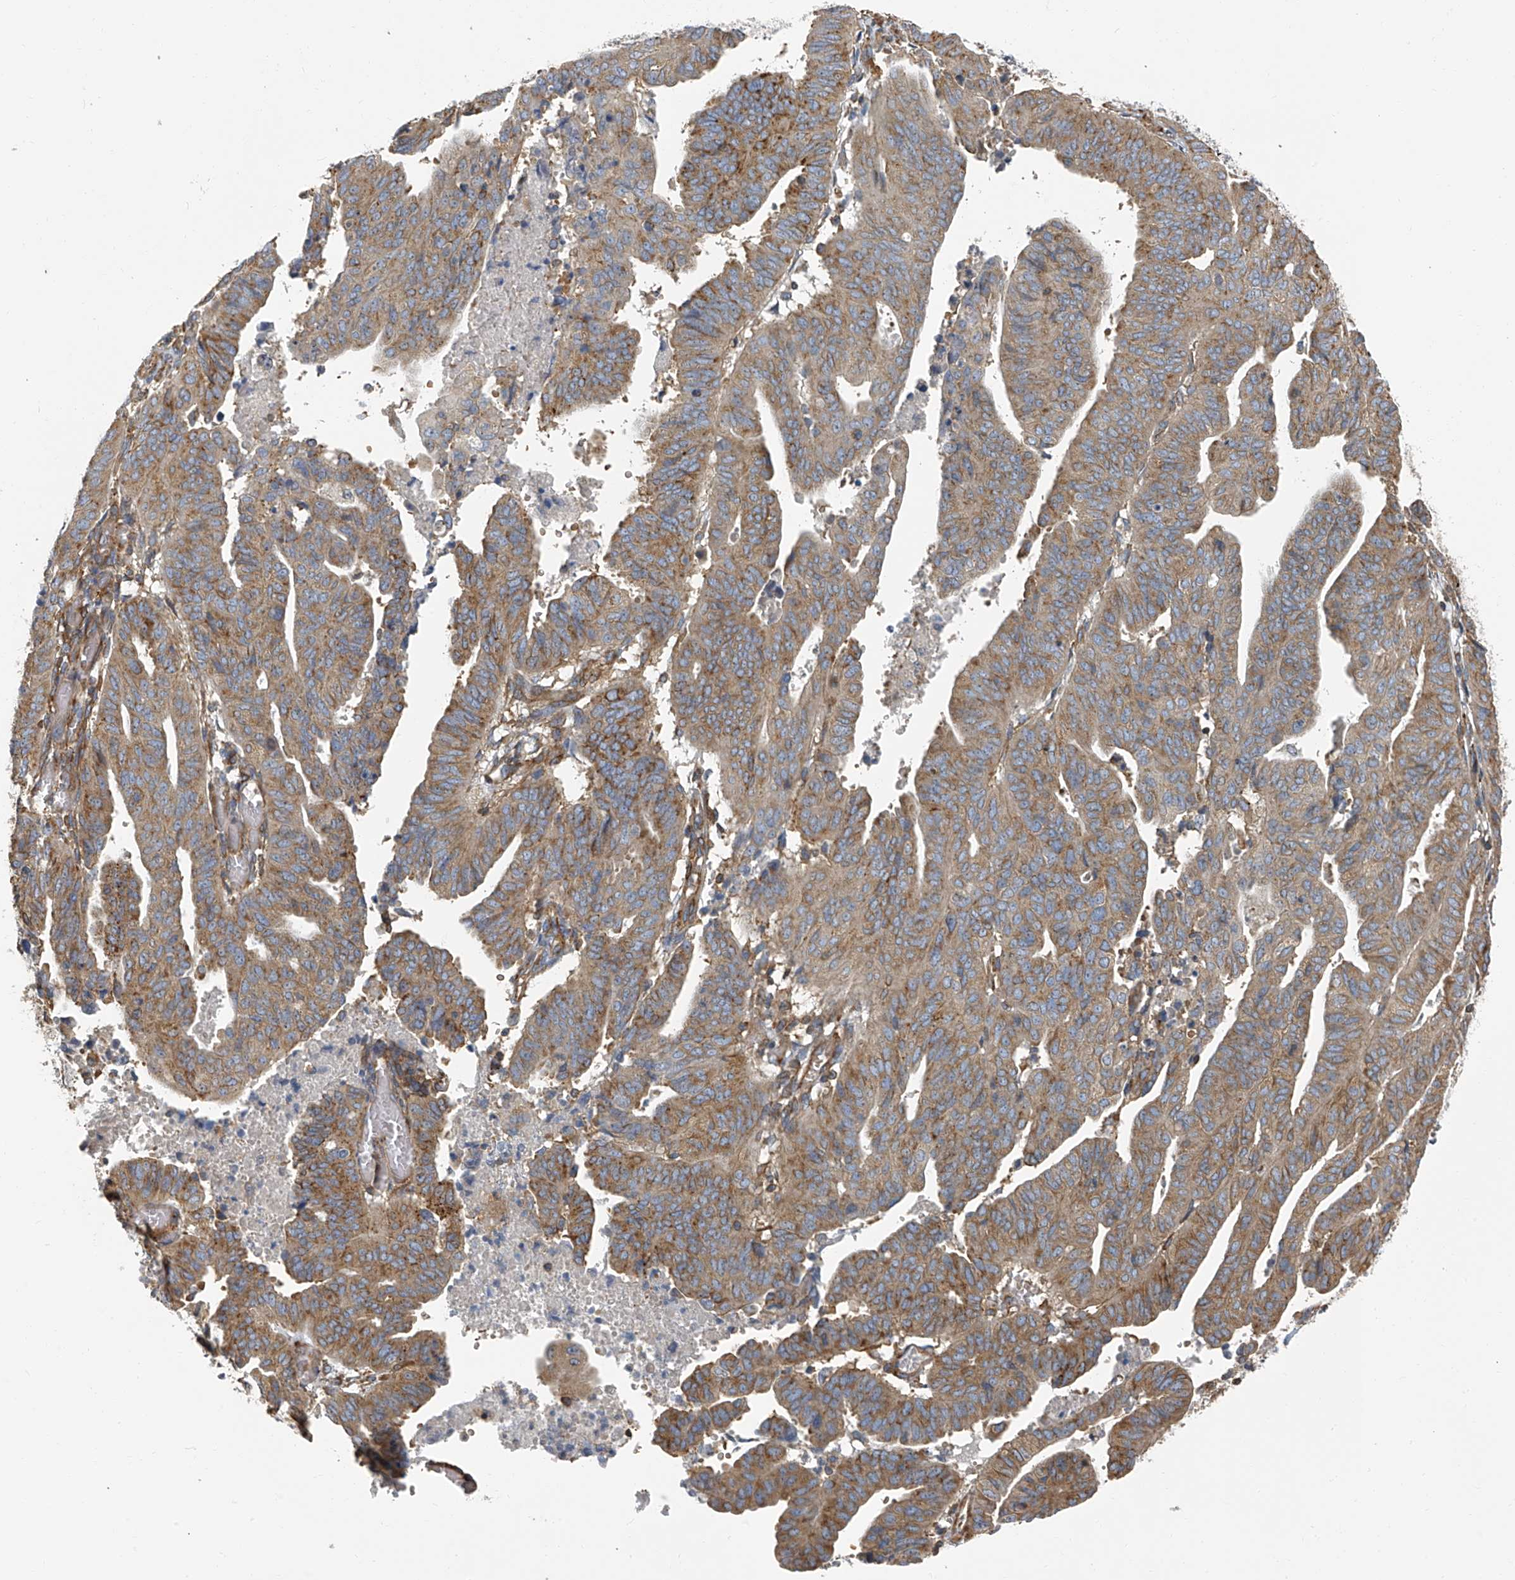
{"staining": {"intensity": "moderate", "quantity": ">75%", "location": "cytoplasmic/membranous"}, "tissue": "endometrial cancer", "cell_type": "Tumor cells", "image_type": "cancer", "snomed": [{"axis": "morphology", "description": "Adenocarcinoma, NOS"}, {"axis": "topography", "description": "Uterus"}], "caption": "This is a histology image of immunohistochemistry staining of endometrial cancer (adenocarcinoma), which shows moderate positivity in the cytoplasmic/membranous of tumor cells.", "gene": "SEPTIN7", "patient": {"sex": "female", "age": 77}}